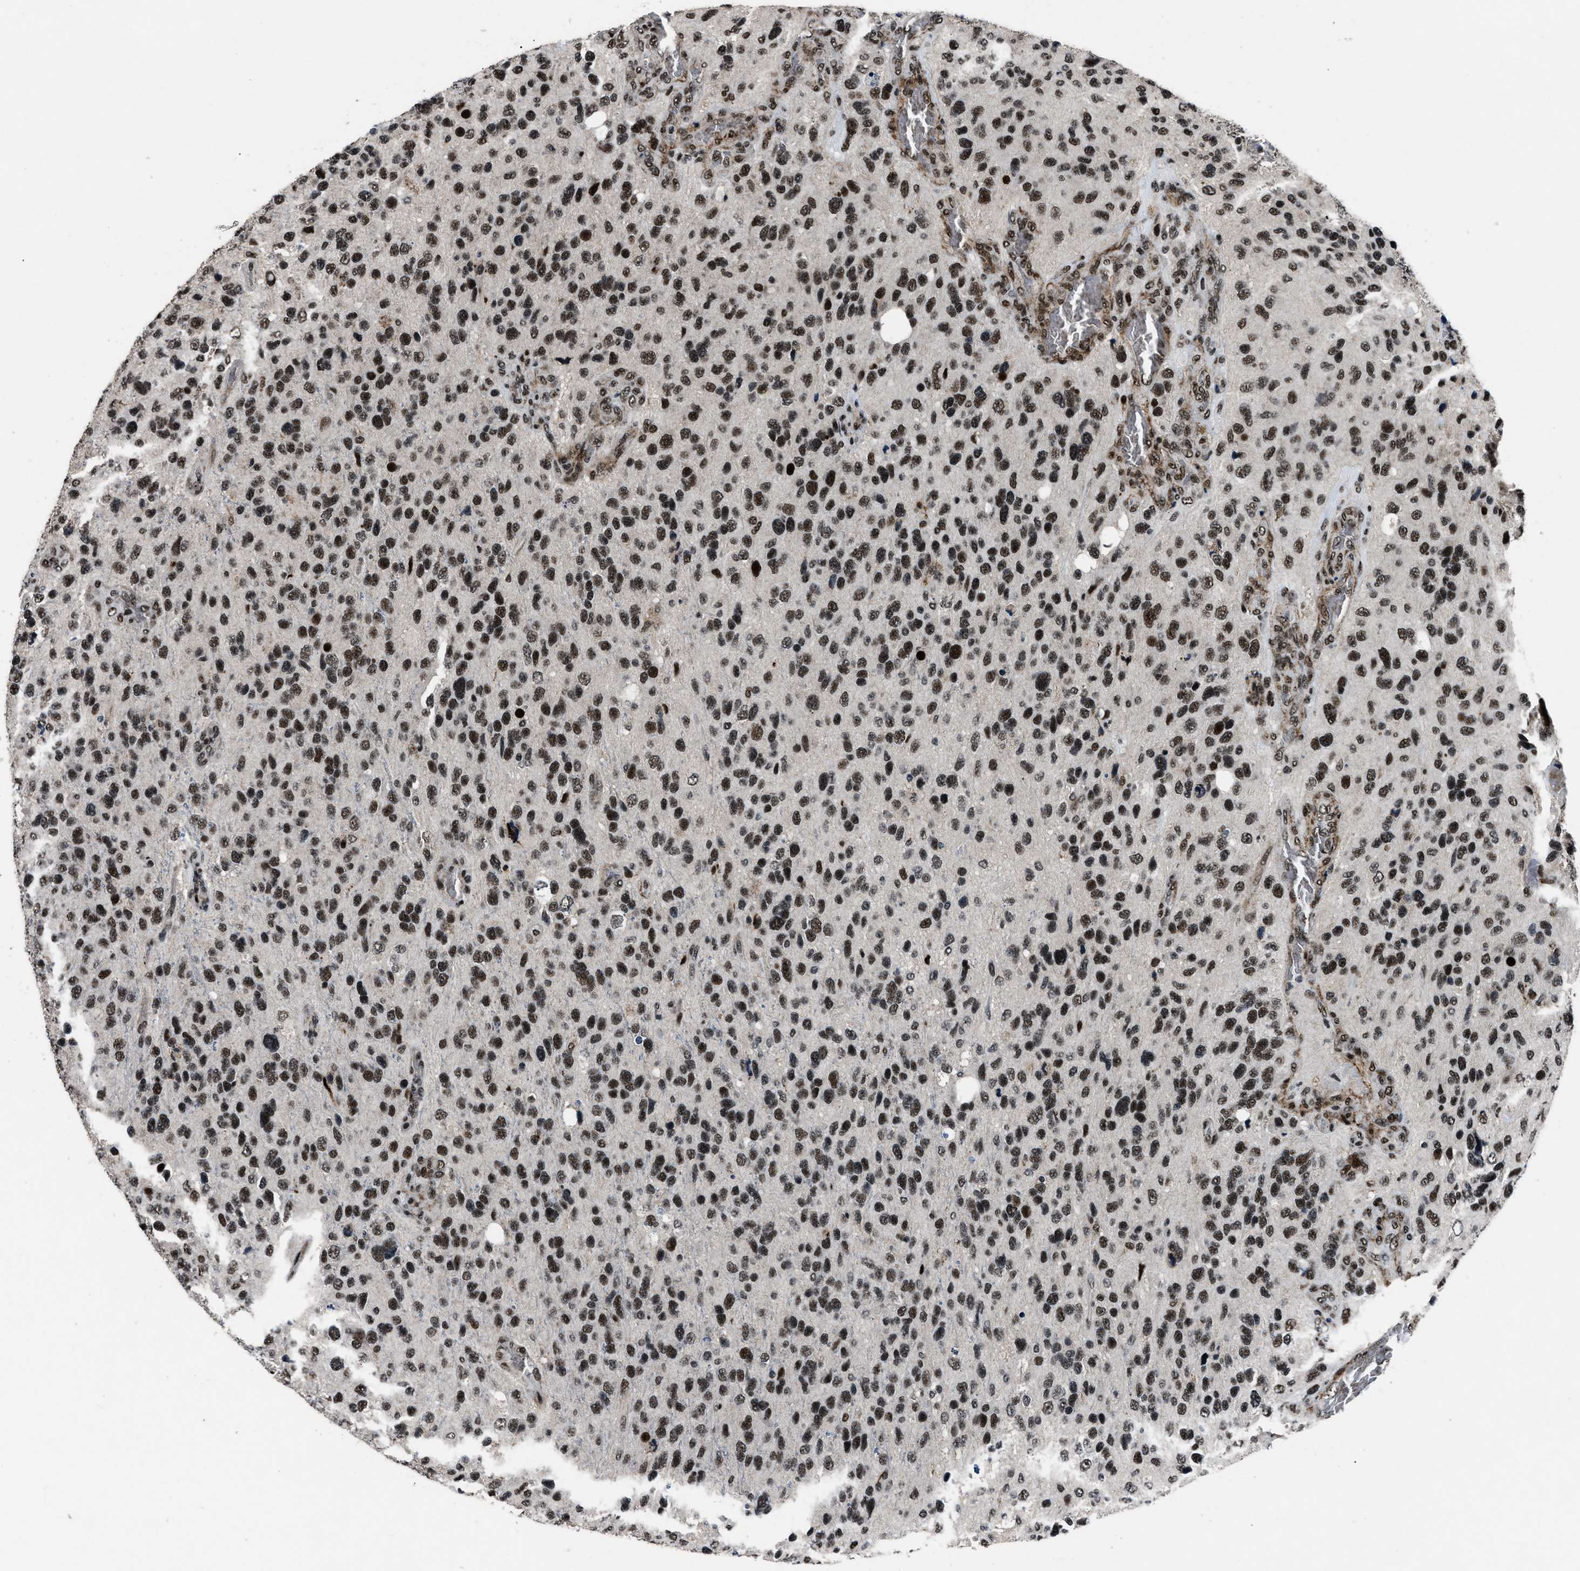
{"staining": {"intensity": "strong", "quantity": ">75%", "location": "nuclear"}, "tissue": "glioma", "cell_type": "Tumor cells", "image_type": "cancer", "snomed": [{"axis": "morphology", "description": "Glioma, malignant, High grade"}, {"axis": "topography", "description": "Brain"}], "caption": "Immunohistochemical staining of glioma demonstrates high levels of strong nuclear protein positivity in approximately >75% of tumor cells.", "gene": "SMARCB1", "patient": {"sex": "female", "age": 58}}